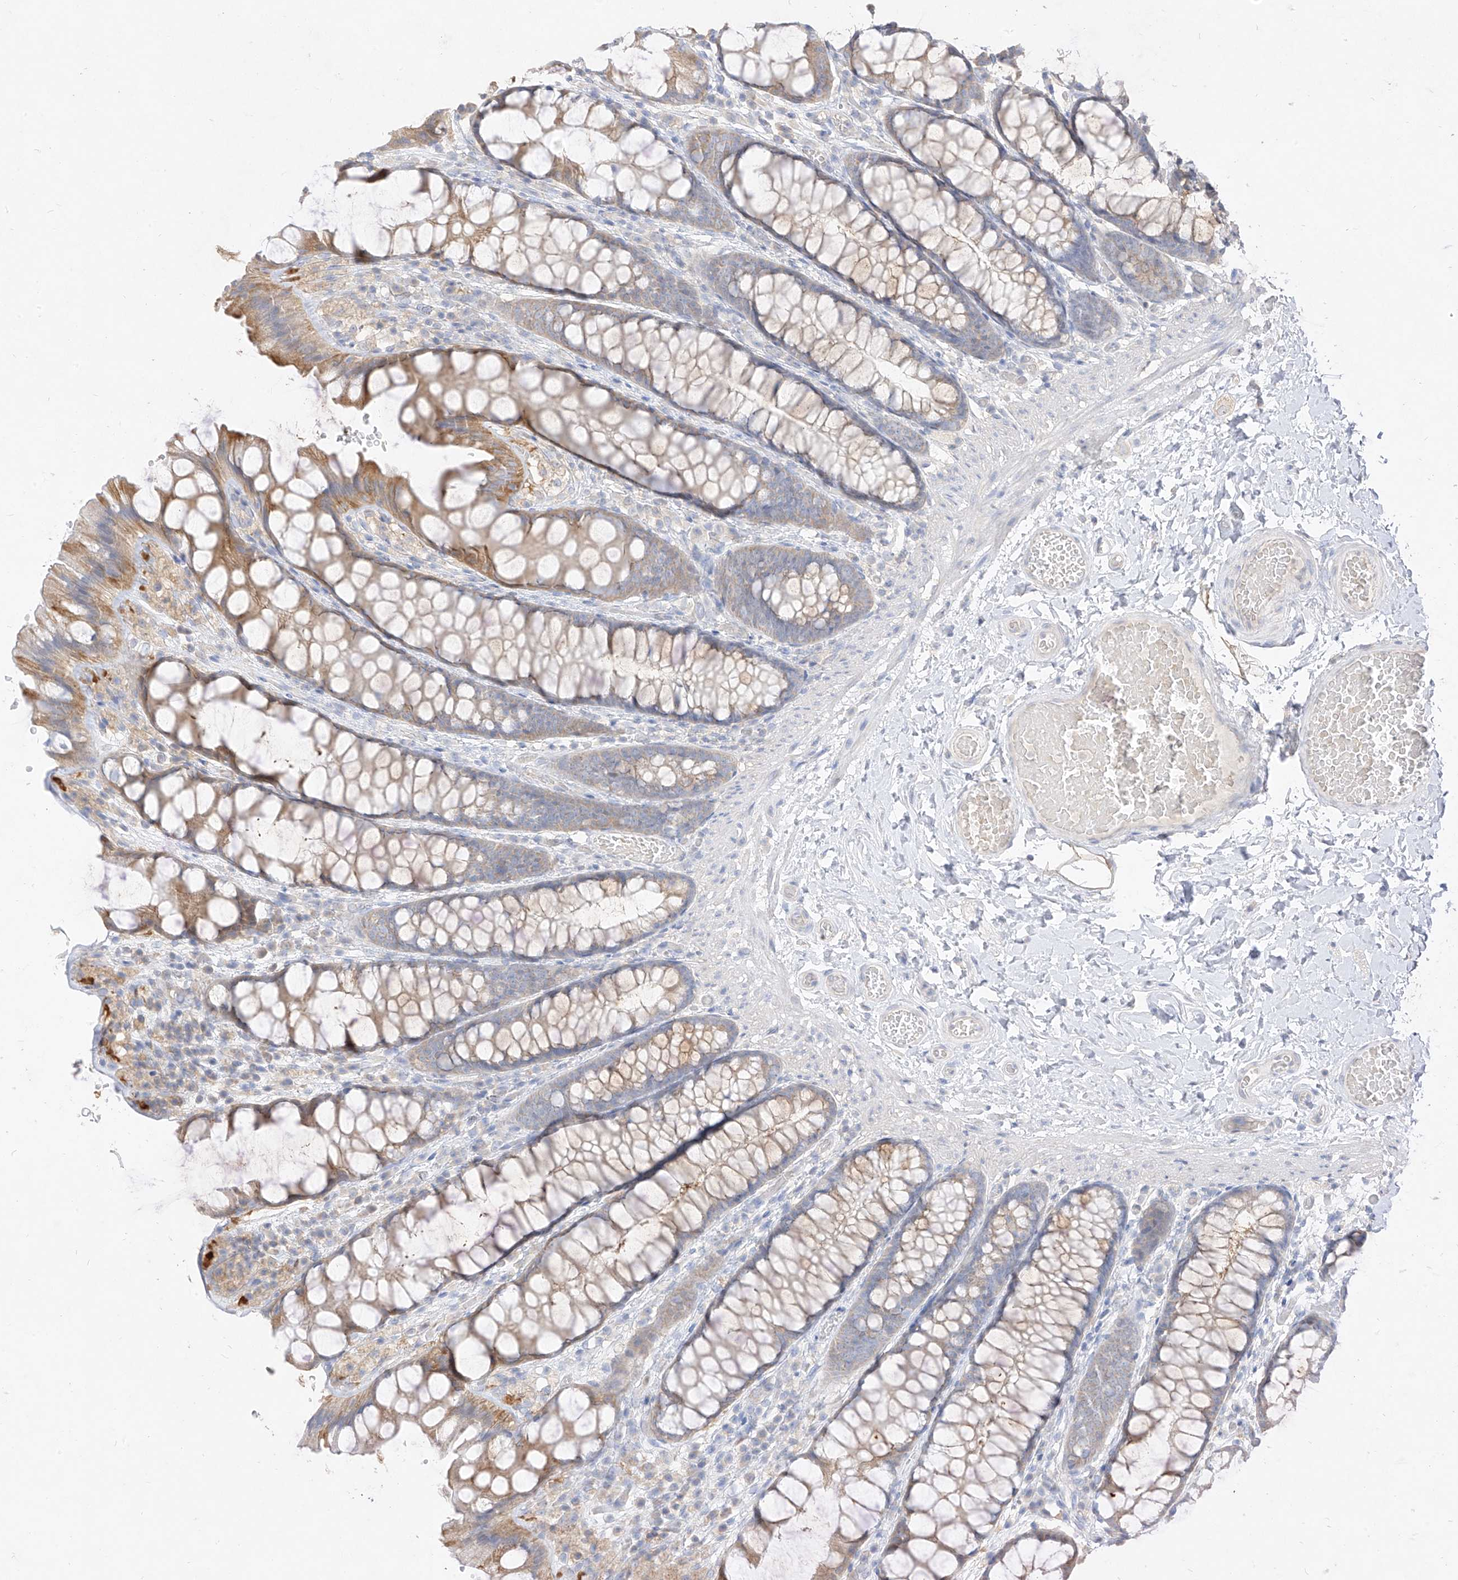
{"staining": {"intensity": "negative", "quantity": "none", "location": "none"}, "tissue": "colon", "cell_type": "Endothelial cells", "image_type": "normal", "snomed": [{"axis": "morphology", "description": "Normal tissue, NOS"}, {"axis": "topography", "description": "Colon"}], "caption": "Endothelial cells show no significant positivity in normal colon.", "gene": "ZZEF1", "patient": {"sex": "male", "age": 47}}